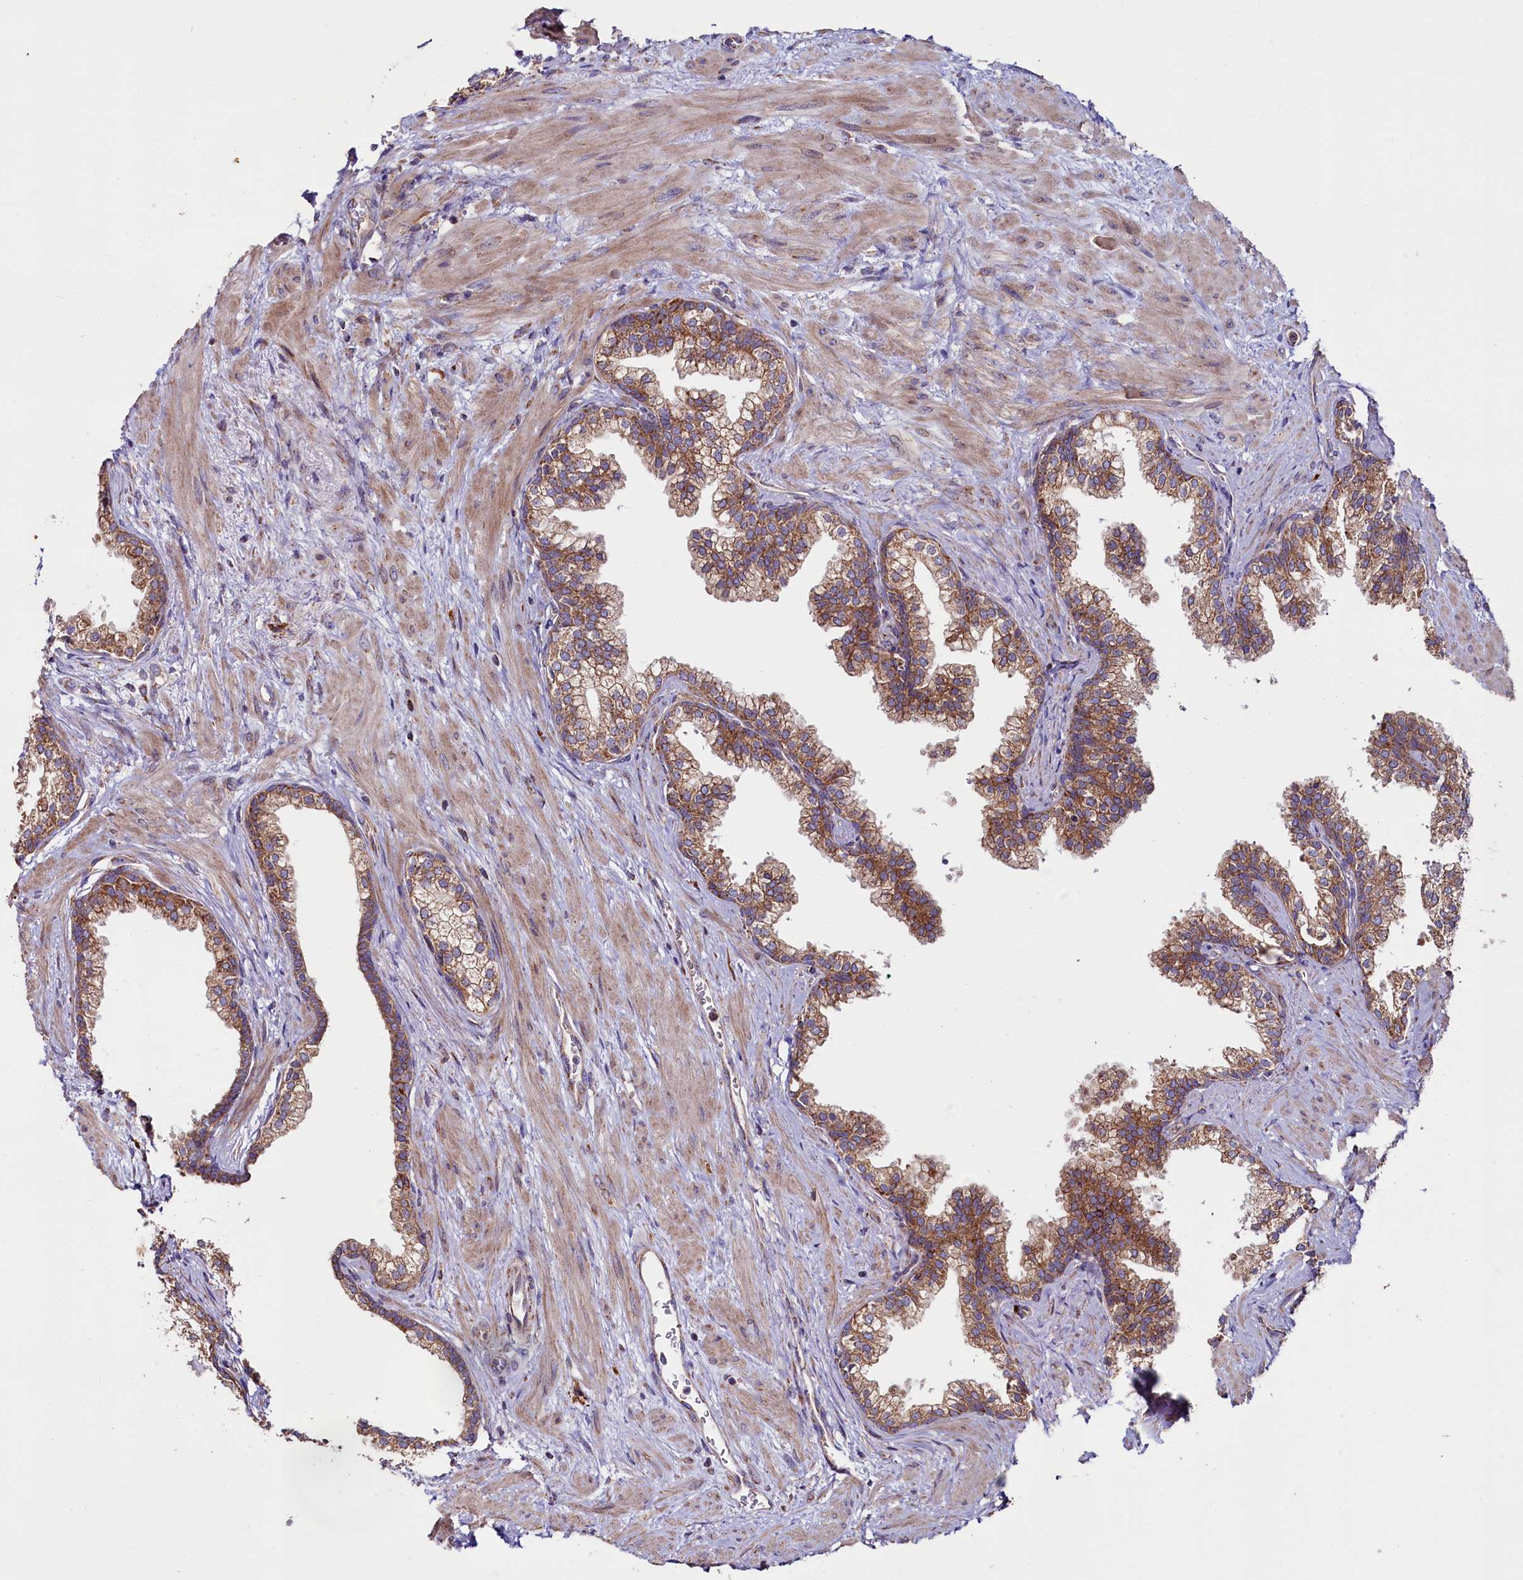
{"staining": {"intensity": "moderate", "quantity": ">75%", "location": "cytoplasmic/membranous"}, "tissue": "prostate", "cell_type": "Glandular cells", "image_type": "normal", "snomed": [{"axis": "morphology", "description": "Normal tissue, NOS"}, {"axis": "topography", "description": "Prostate"}], "caption": "Normal prostate demonstrates moderate cytoplasmic/membranous expression in approximately >75% of glandular cells.", "gene": "ZSWIM1", "patient": {"sex": "male", "age": 57}}